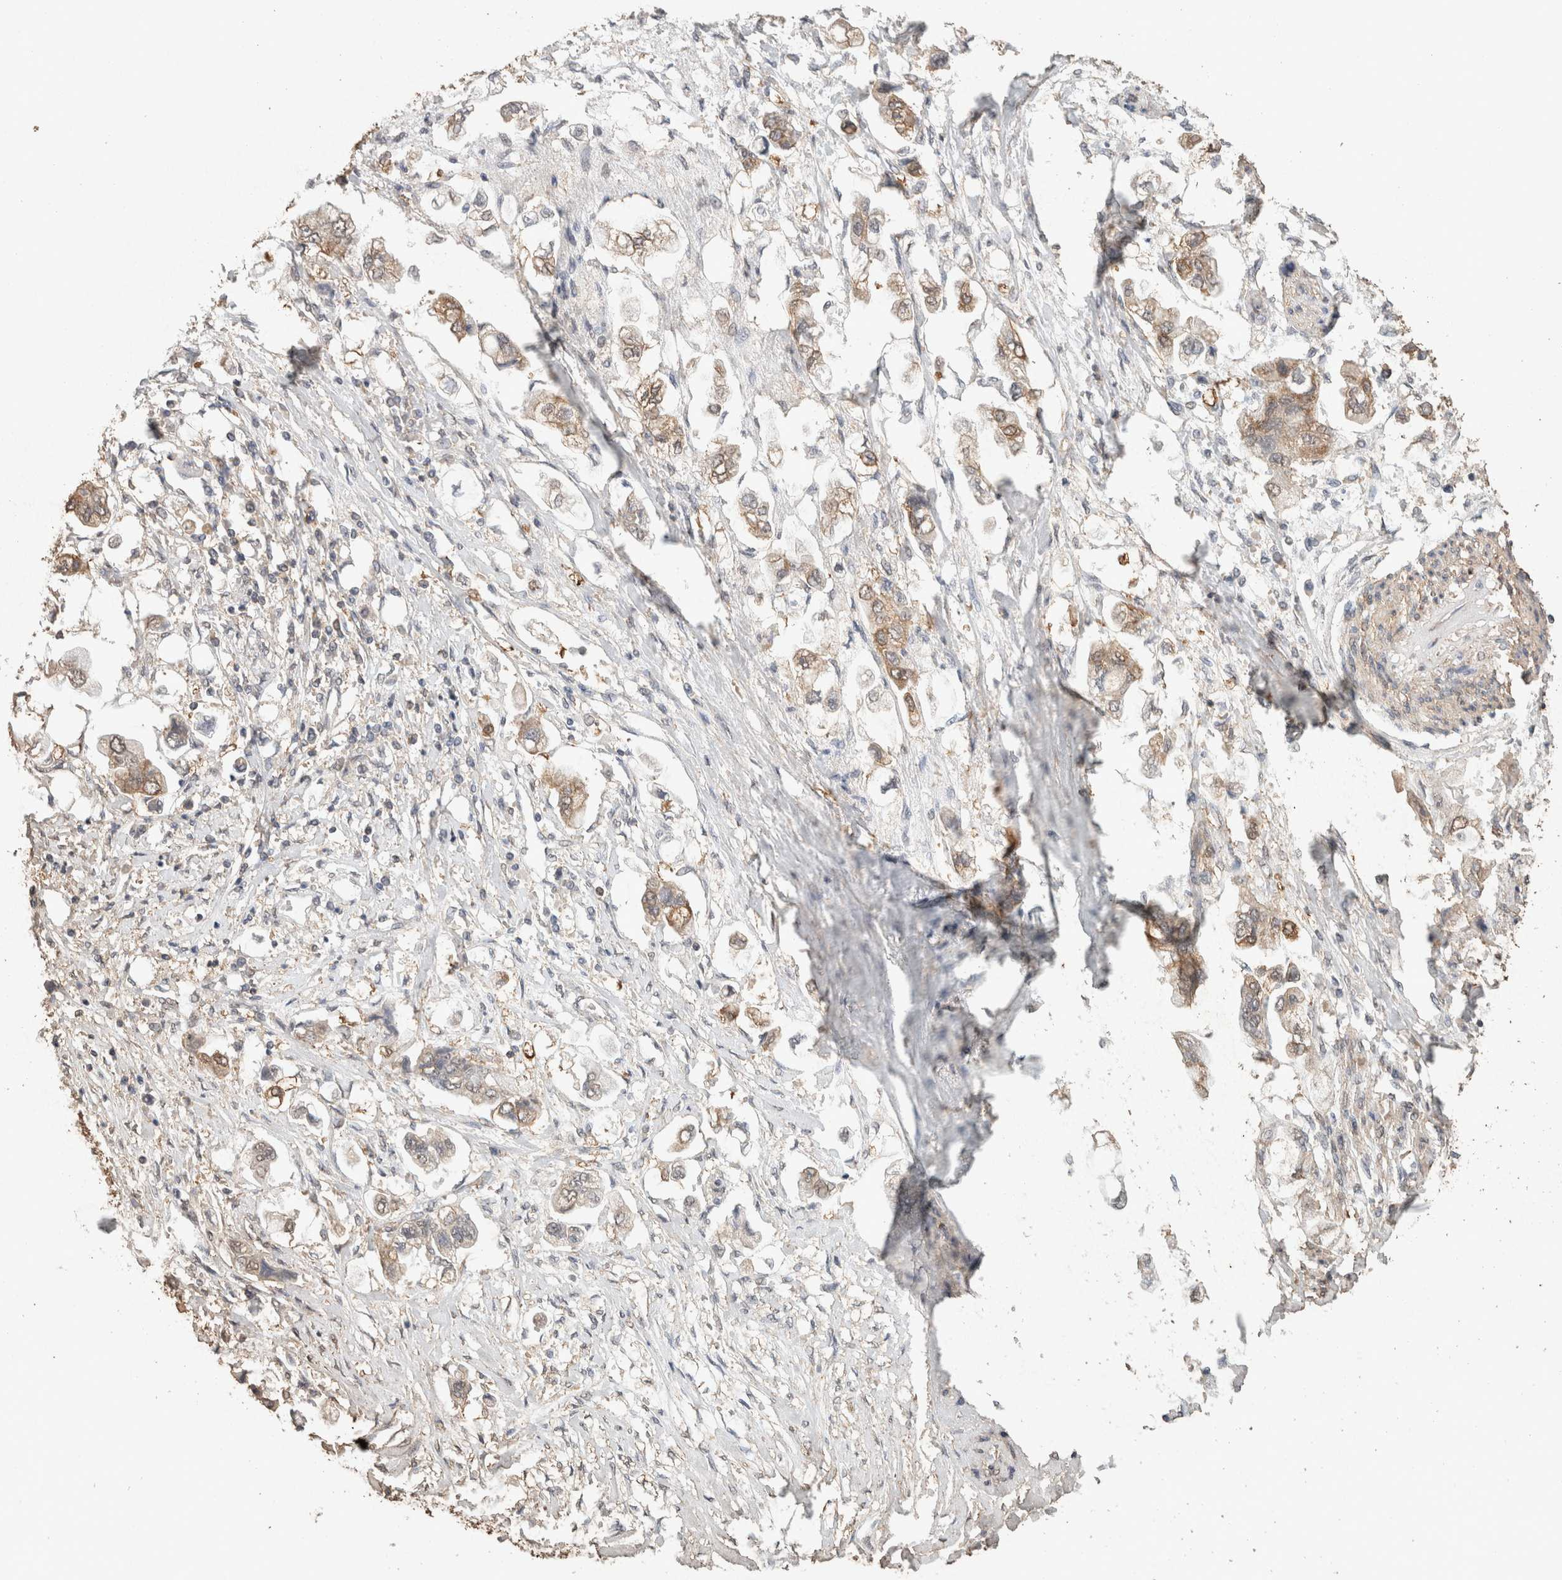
{"staining": {"intensity": "weak", "quantity": ">75%", "location": "cytoplasmic/membranous"}, "tissue": "stomach cancer", "cell_type": "Tumor cells", "image_type": "cancer", "snomed": [{"axis": "morphology", "description": "Adenocarcinoma, NOS"}, {"axis": "topography", "description": "Stomach"}], "caption": "Immunohistochemical staining of stomach cancer (adenocarcinoma) displays low levels of weak cytoplasmic/membranous positivity in about >75% of tumor cells.", "gene": "CX3CL1", "patient": {"sex": "male", "age": 62}}